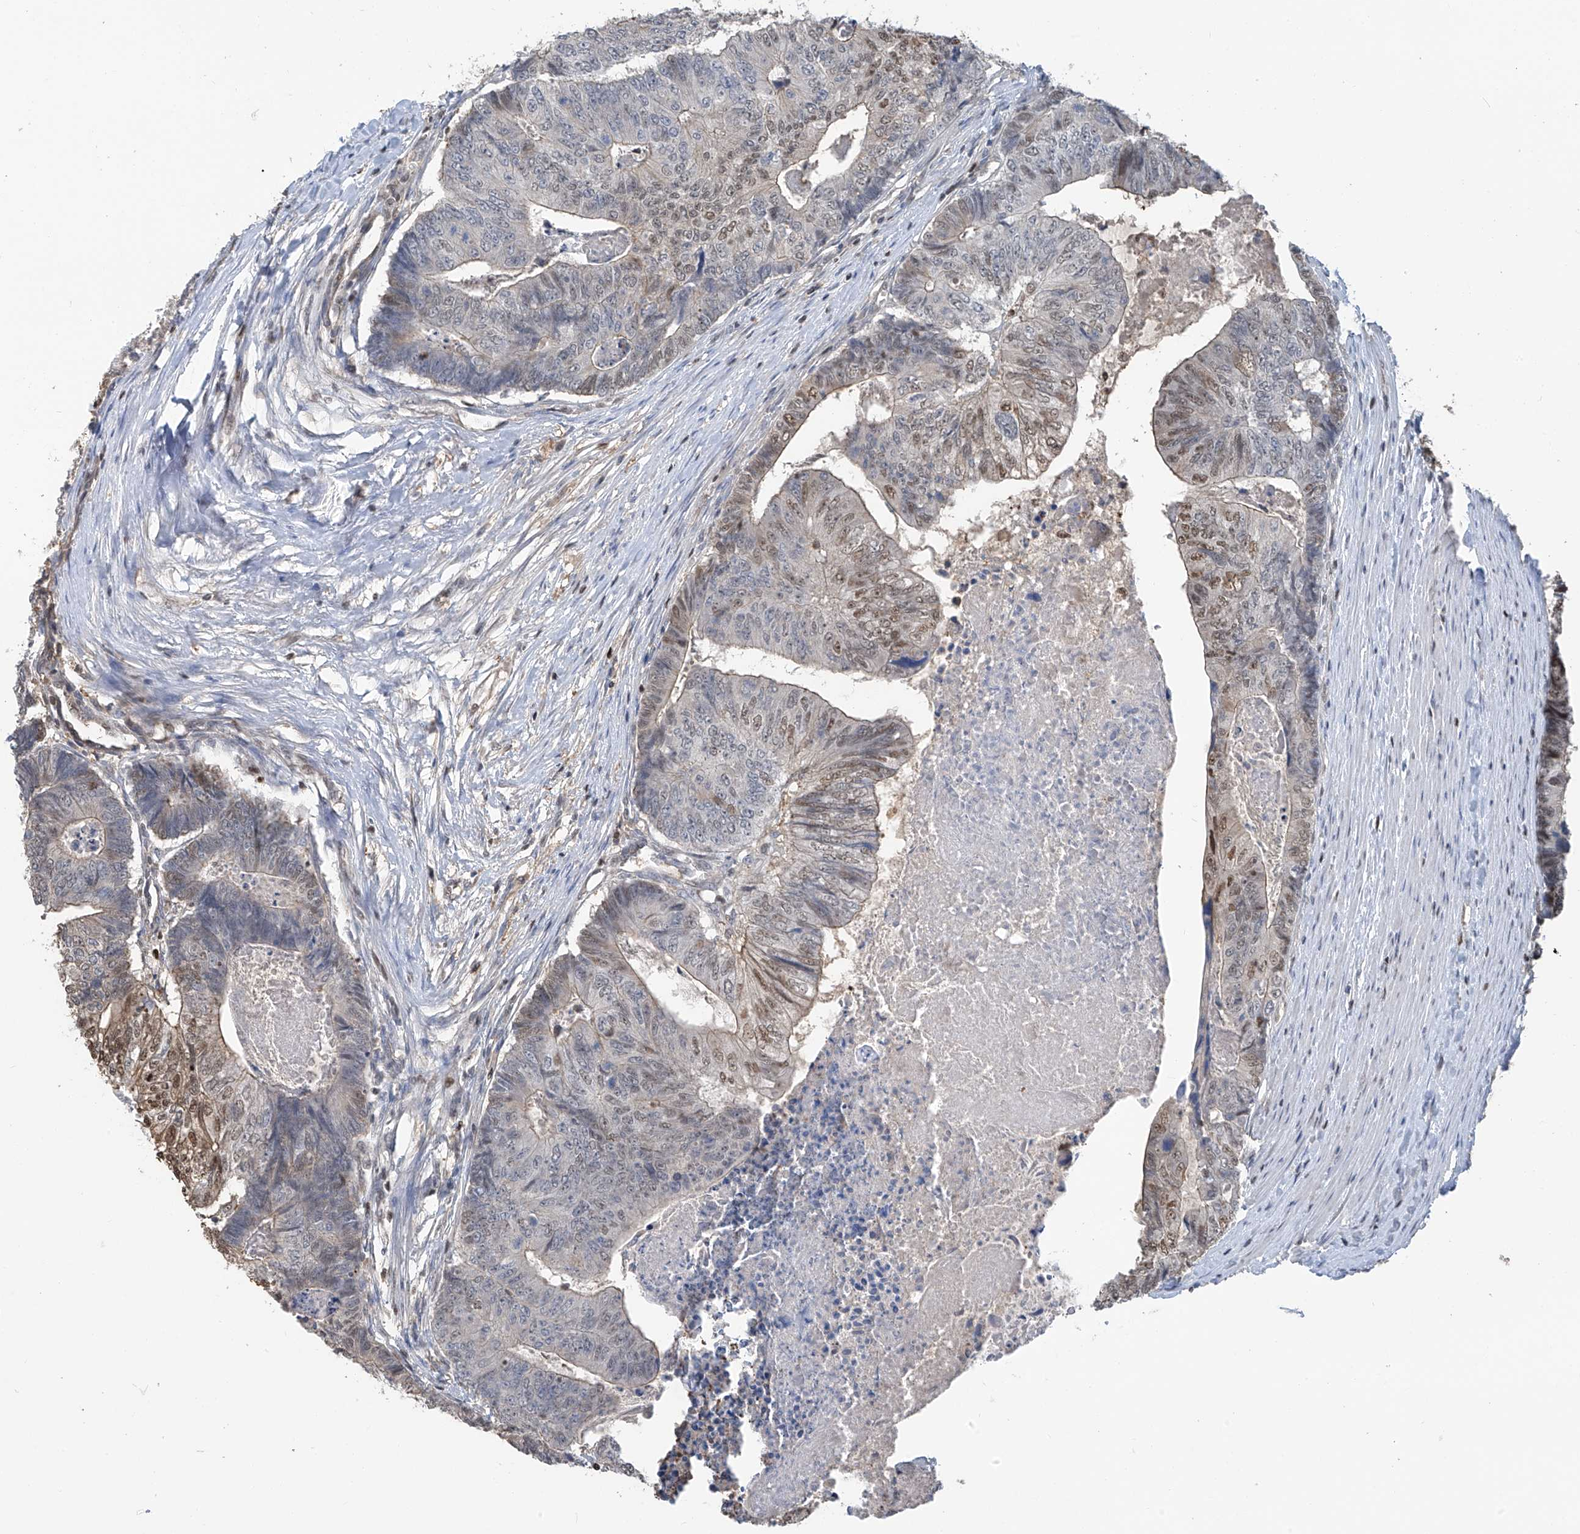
{"staining": {"intensity": "weak", "quantity": "25%-75%", "location": "cytoplasmic/membranous,nuclear"}, "tissue": "colorectal cancer", "cell_type": "Tumor cells", "image_type": "cancer", "snomed": [{"axis": "morphology", "description": "Adenocarcinoma, NOS"}, {"axis": "topography", "description": "Colon"}], "caption": "A brown stain labels weak cytoplasmic/membranous and nuclear staining of a protein in colorectal adenocarcinoma tumor cells. Nuclei are stained in blue.", "gene": "PMM1", "patient": {"sex": "female", "age": 67}}